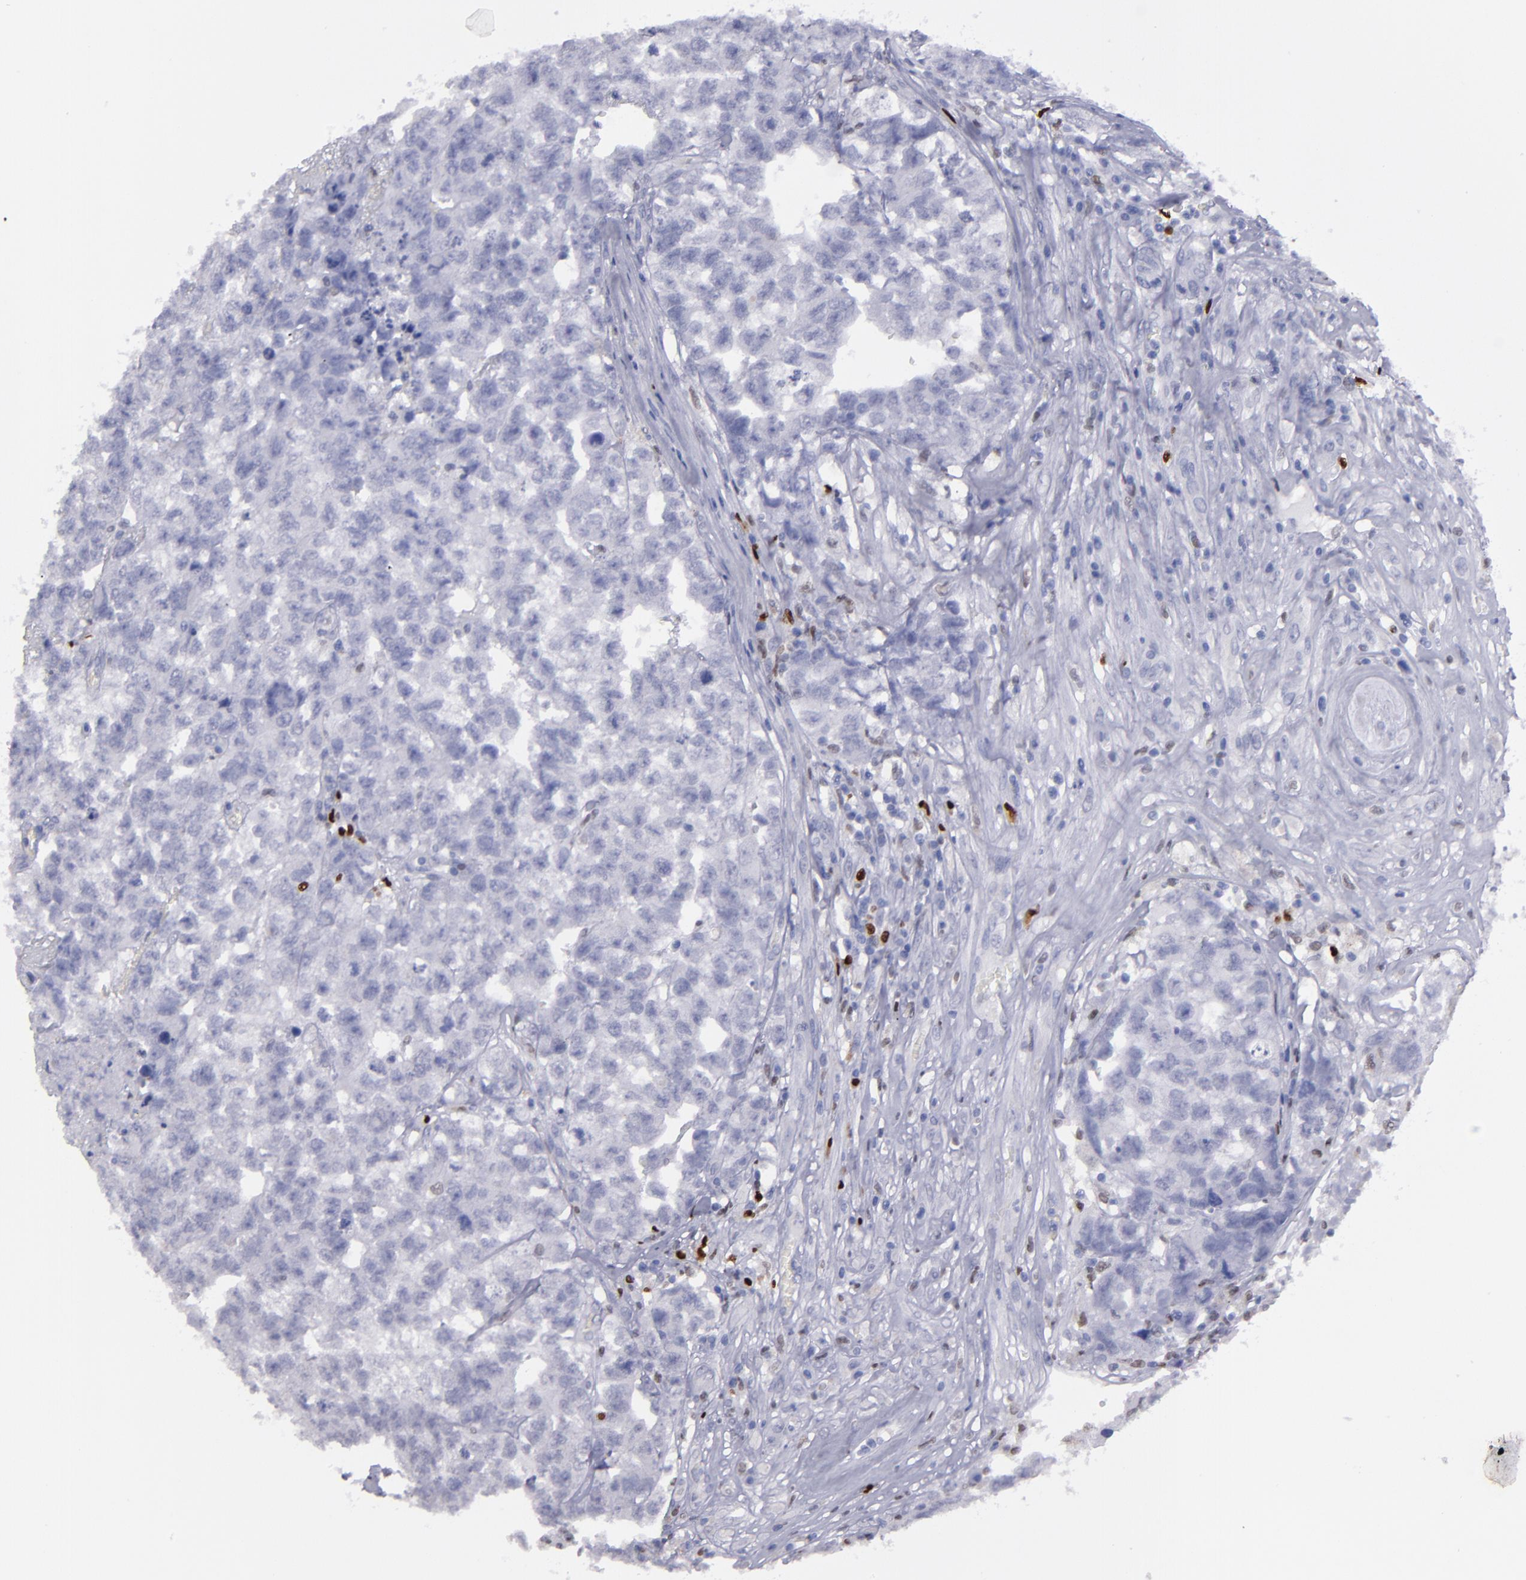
{"staining": {"intensity": "negative", "quantity": "none", "location": "none"}, "tissue": "testis cancer", "cell_type": "Tumor cells", "image_type": "cancer", "snomed": [{"axis": "morphology", "description": "Carcinoma, Embryonal, NOS"}, {"axis": "topography", "description": "Testis"}], "caption": "Immunohistochemical staining of testis cancer reveals no significant staining in tumor cells.", "gene": "IRF8", "patient": {"sex": "male", "age": 31}}